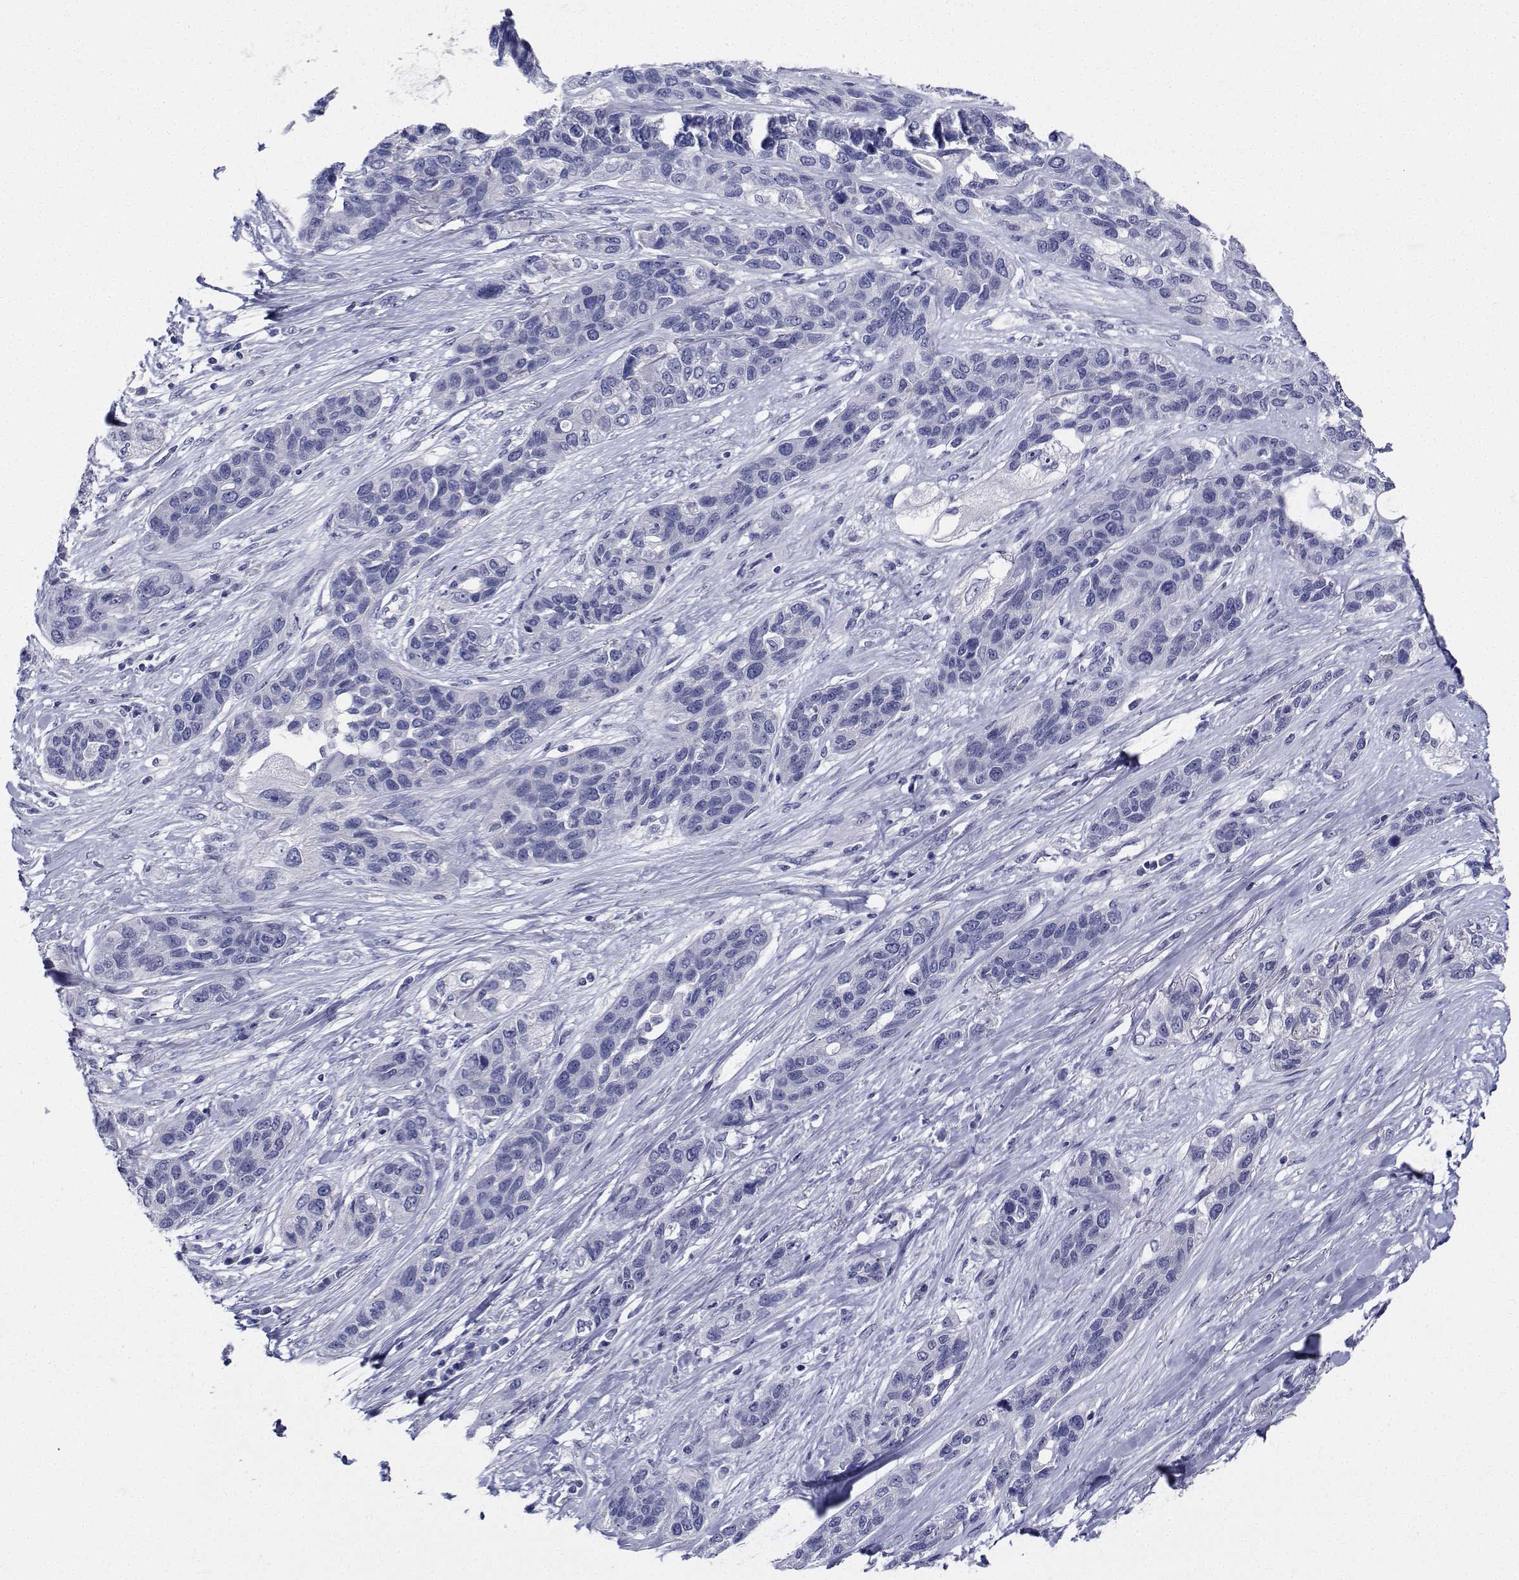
{"staining": {"intensity": "negative", "quantity": "none", "location": "none"}, "tissue": "lung cancer", "cell_type": "Tumor cells", "image_type": "cancer", "snomed": [{"axis": "morphology", "description": "Squamous cell carcinoma, NOS"}, {"axis": "topography", "description": "Lung"}], "caption": "There is no significant positivity in tumor cells of lung cancer (squamous cell carcinoma).", "gene": "PLXNA4", "patient": {"sex": "female", "age": 70}}